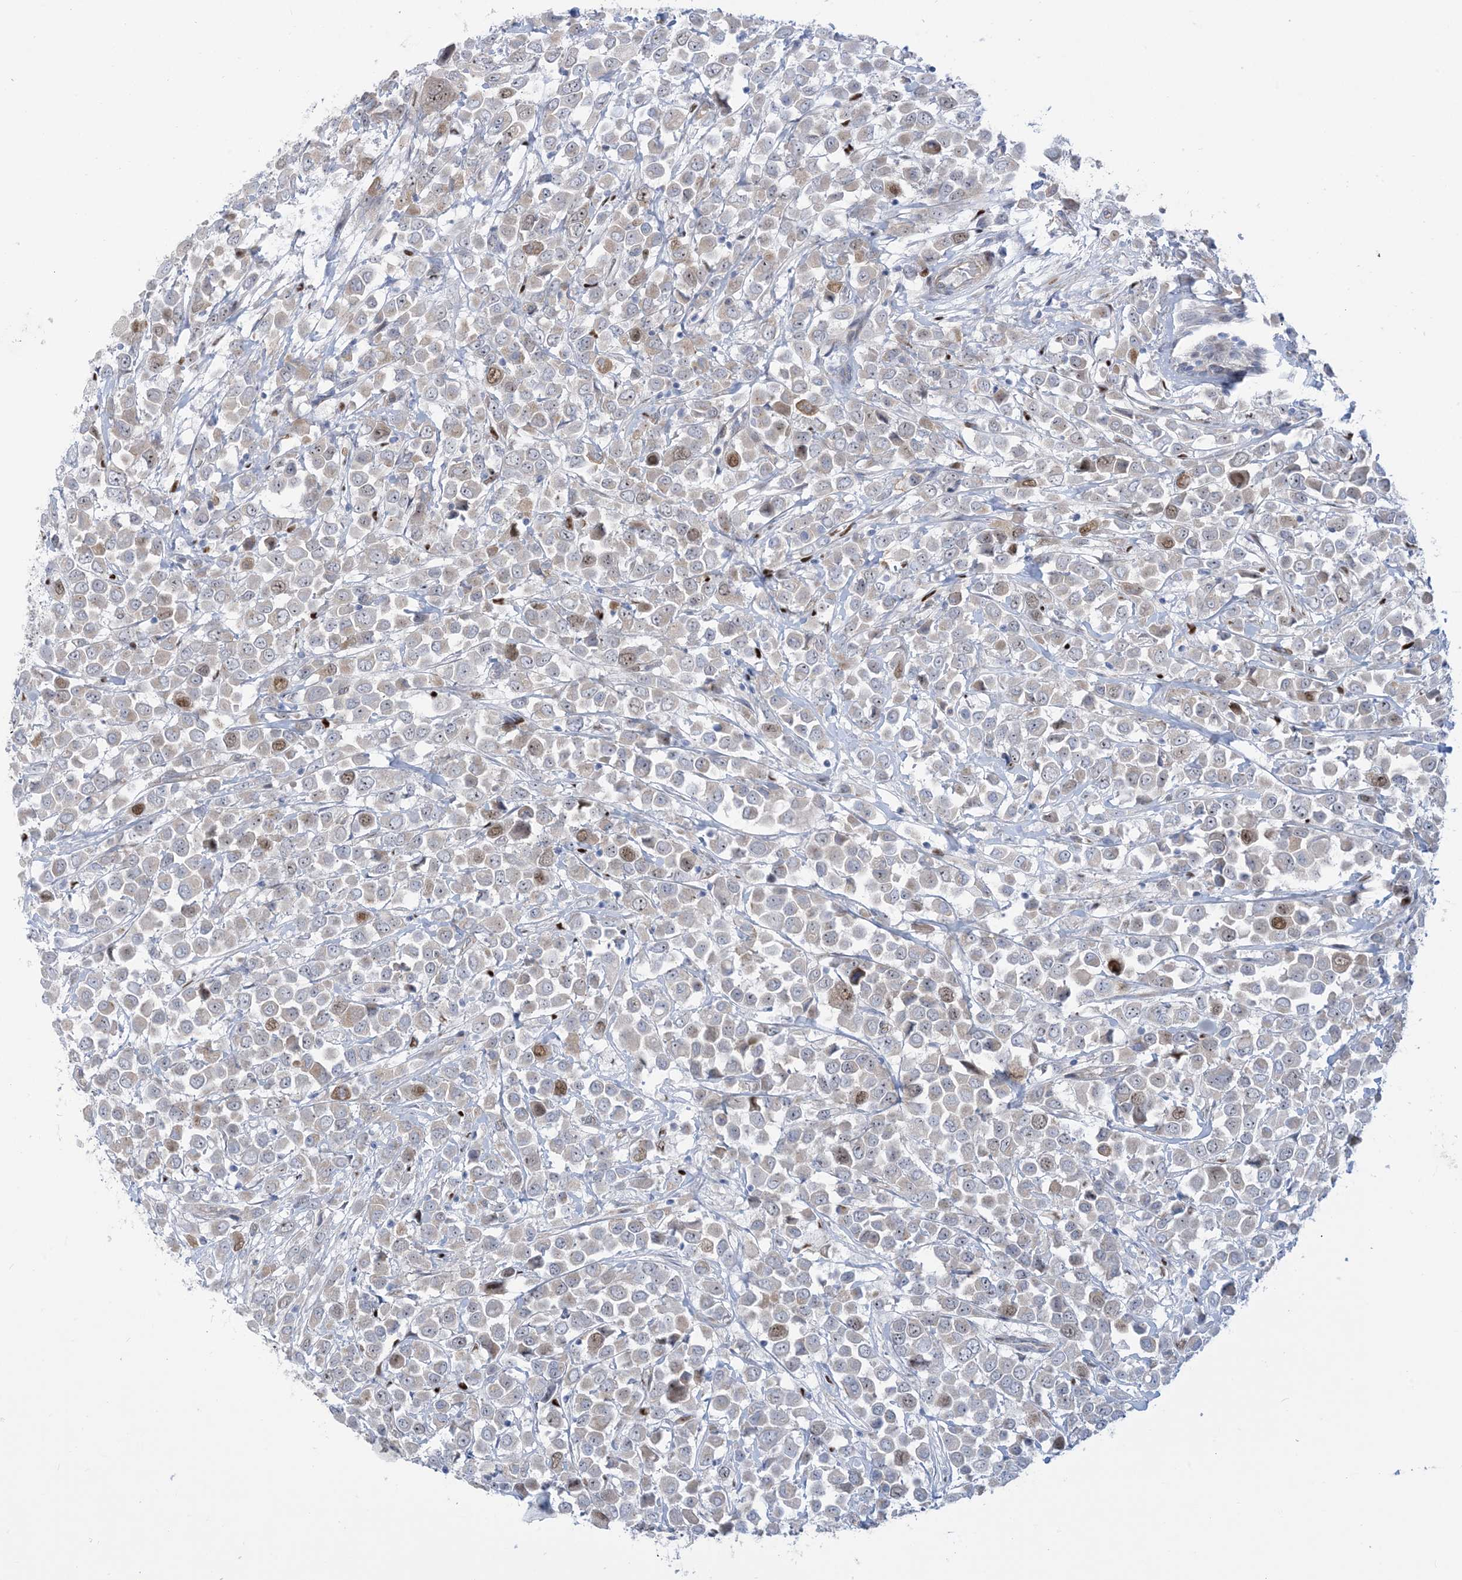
{"staining": {"intensity": "moderate", "quantity": "<25%", "location": "nuclear"}, "tissue": "breast cancer", "cell_type": "Tumor cells", "image_type": "cancer", "snomed": [{"axis": "morphology", "description": "Duct carcinoma"}, {"axis": "topography", "description": "Breast"}], "caption": "Approximately <25% of tumor cells in breast infiltrating ductal carcinoma show moderate nuclear protein expression as visualized by brown immunohistochemical staining.", "gene": "MARS2", "patient": {"sex": "female", "age": 61}}